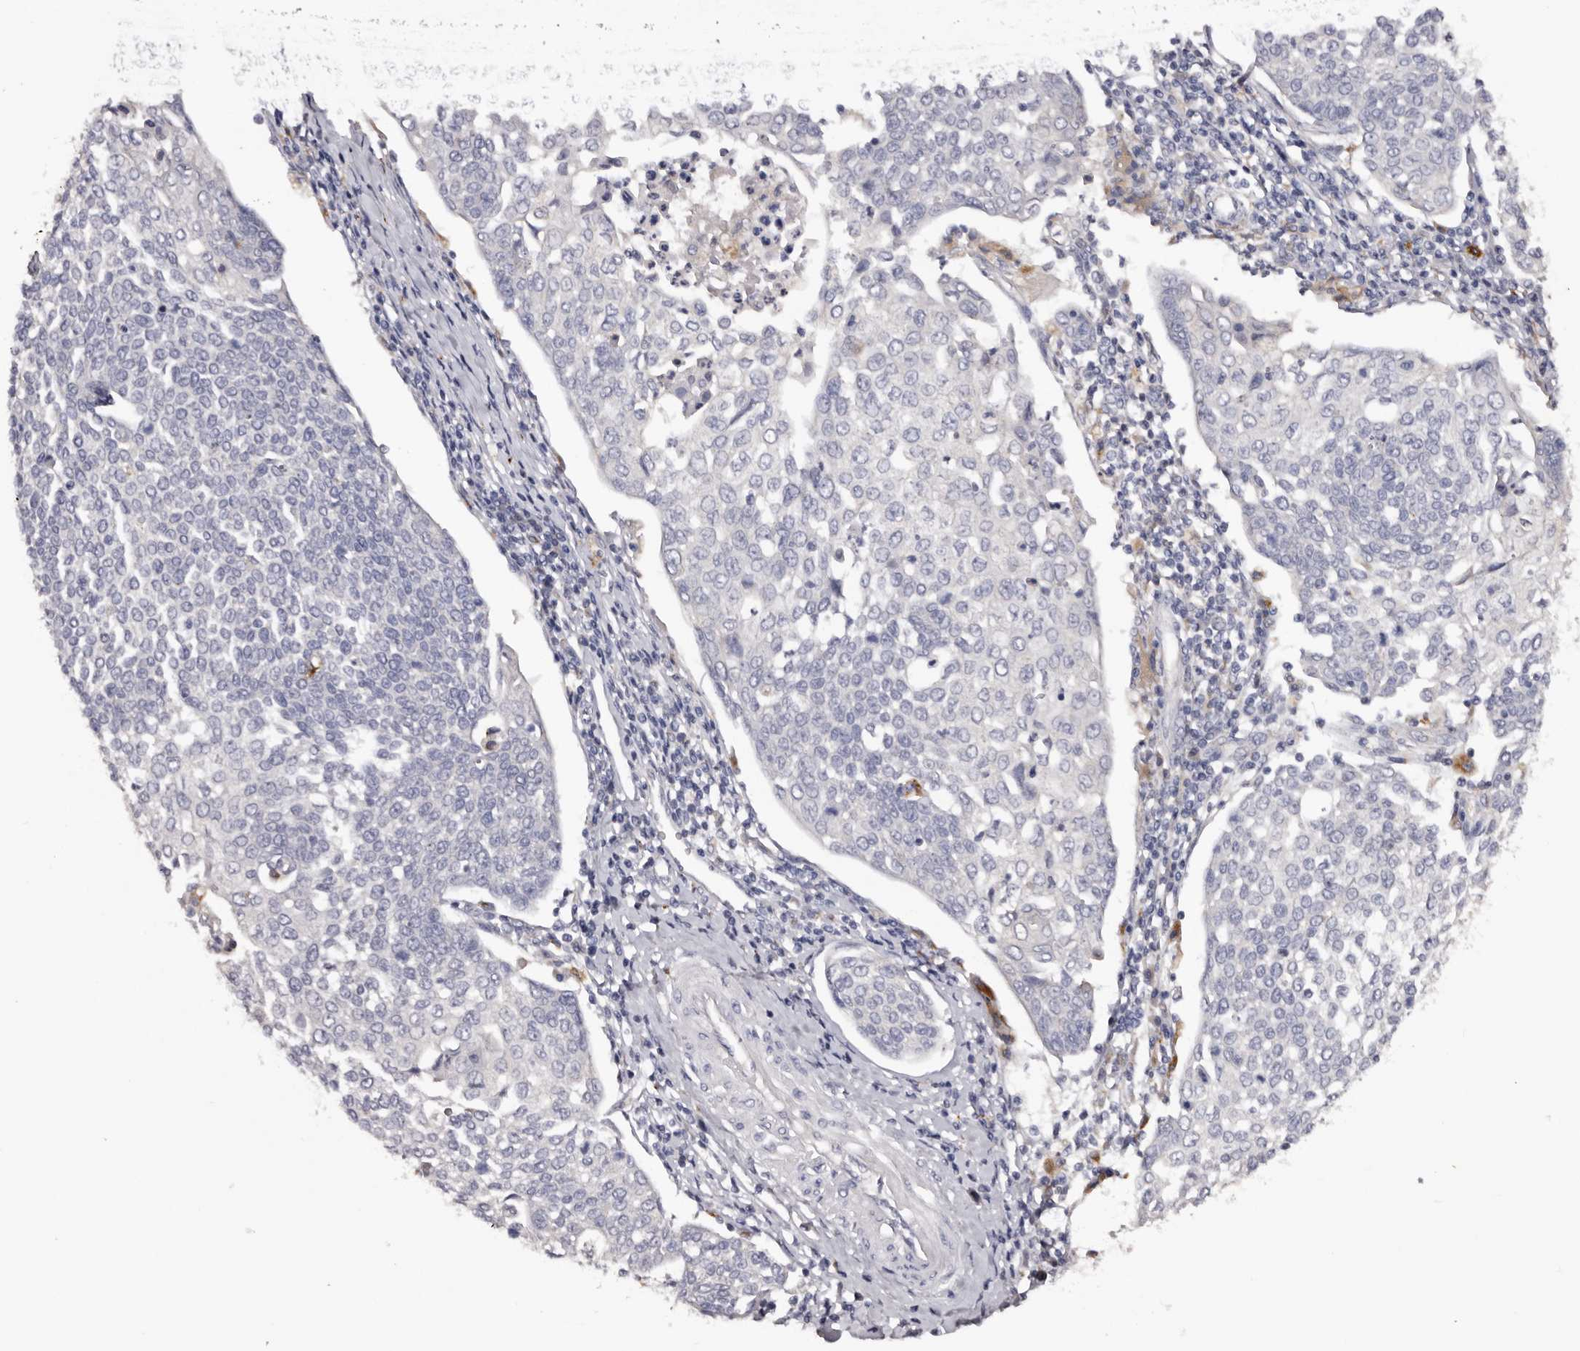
{"staining": {"intensity": "negative", "quantity": "none", "location": "none"}, "tissue": "cervical cancer", "cell_type": "Tumor cells", "image_type": "cancer", "snomed": [{"axis": "morphology", "description": "Squamous cell carcinoma, NOS"}, {"axis": "topography", "description": "Cervix"}], "caption": "Immunohistochemistry of squamous cell carcinoma (cervical) demonstrates no expression in tumor cells.", "gene": "DAP", "patient": {"sex": "female", "age": 34}}